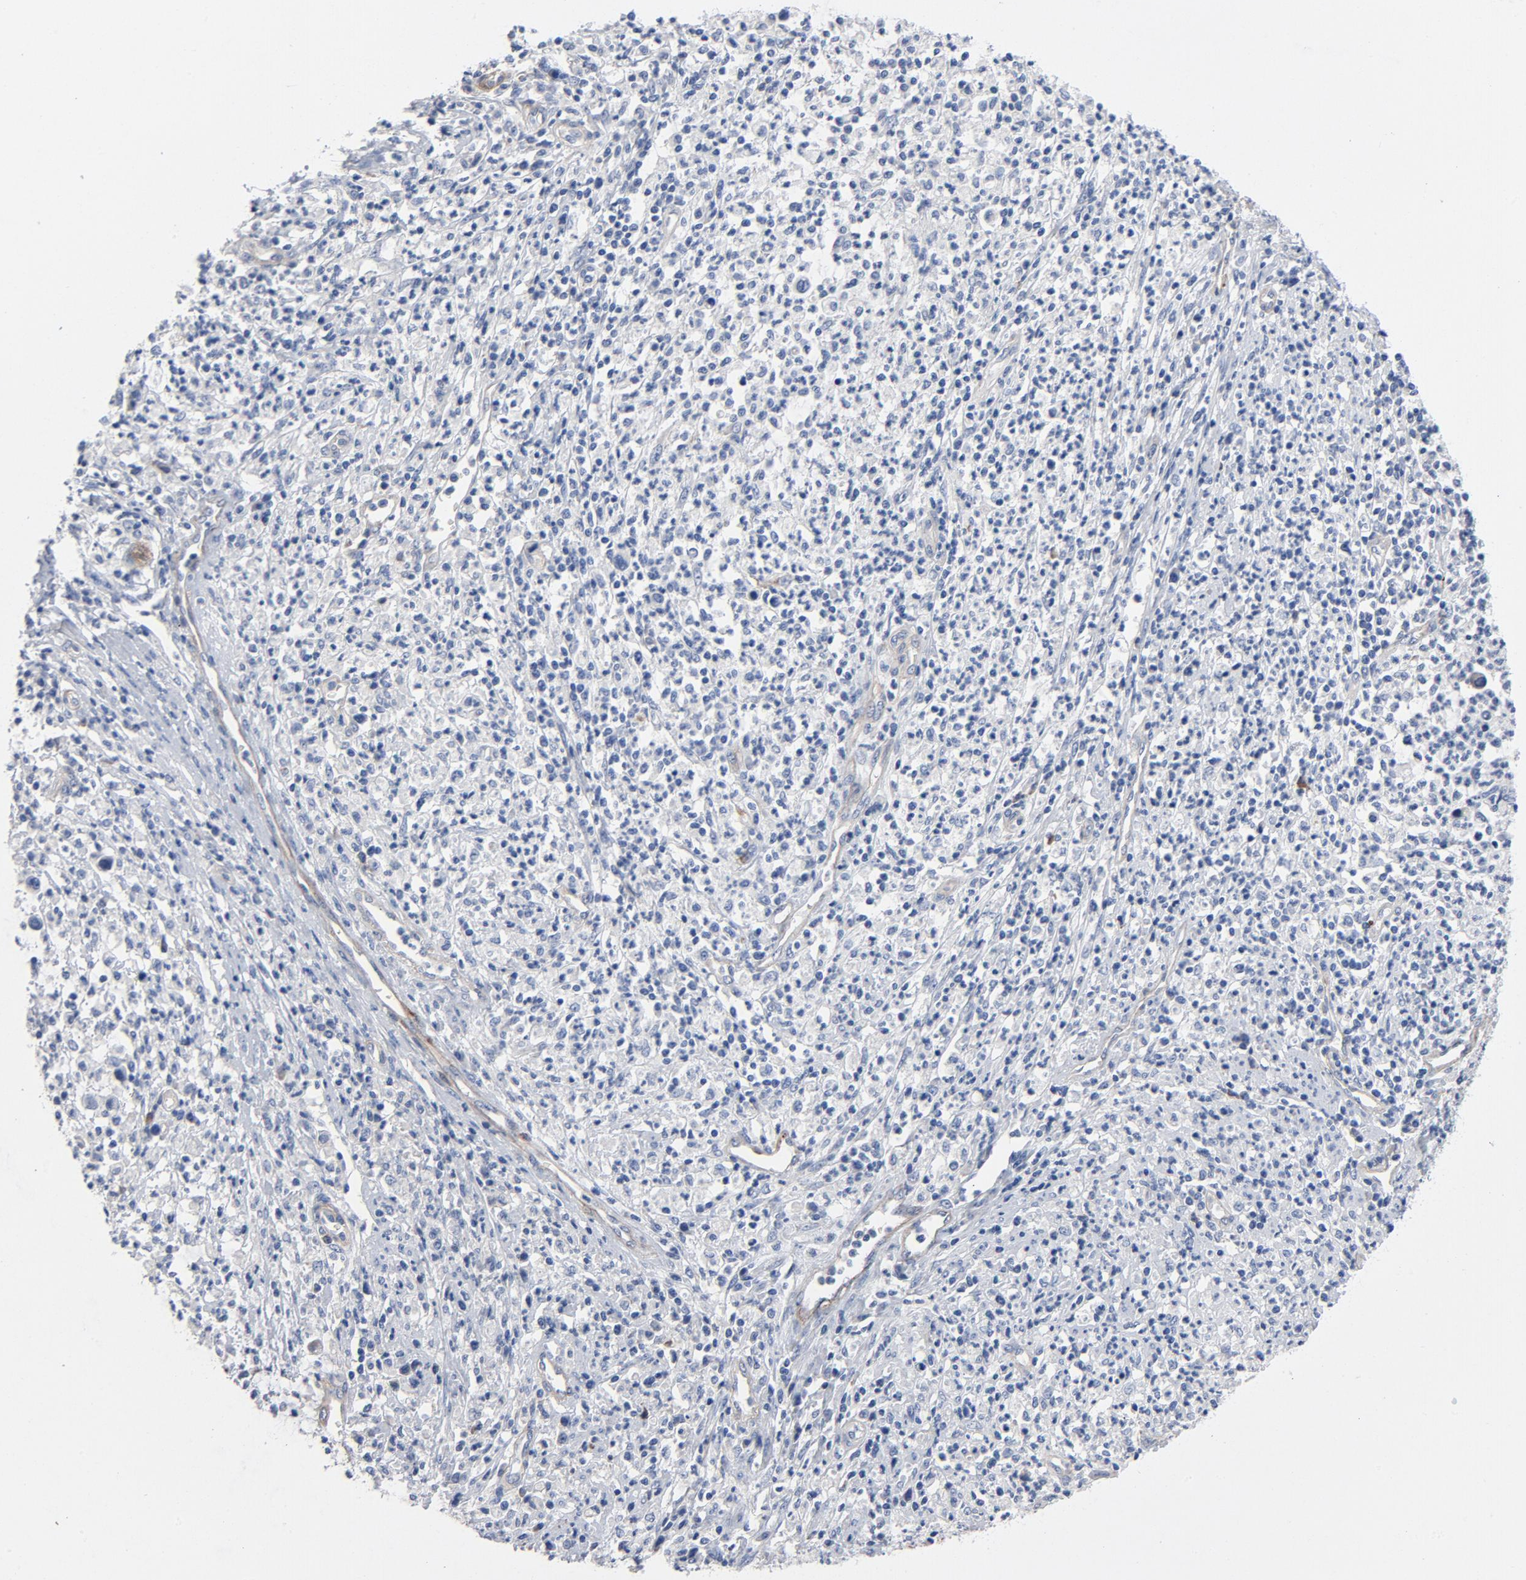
{"staining": {"intensity": "negative", "quantity": "none", "location": "none"}, "tissue": "cervical cancer", "cell_type": "Tumor cells", "image_type": "cancer", "snomed": [{"axis": "morphology", "description": "Adenocarcinoma, NOS"}, {"axis": "topography", "description": "Cervix"}], "caption": "A high-resolution micrograph shows immunohistochemistry (IHC) staining of cervical cancer (adenocarcinoma), which exhibits no significant staining in tumor cells. (Brightfield microscopy of DAB IHC at high magnification).", "gene": "LAMC1", "patient": {"sex": "female", "age": 36}}